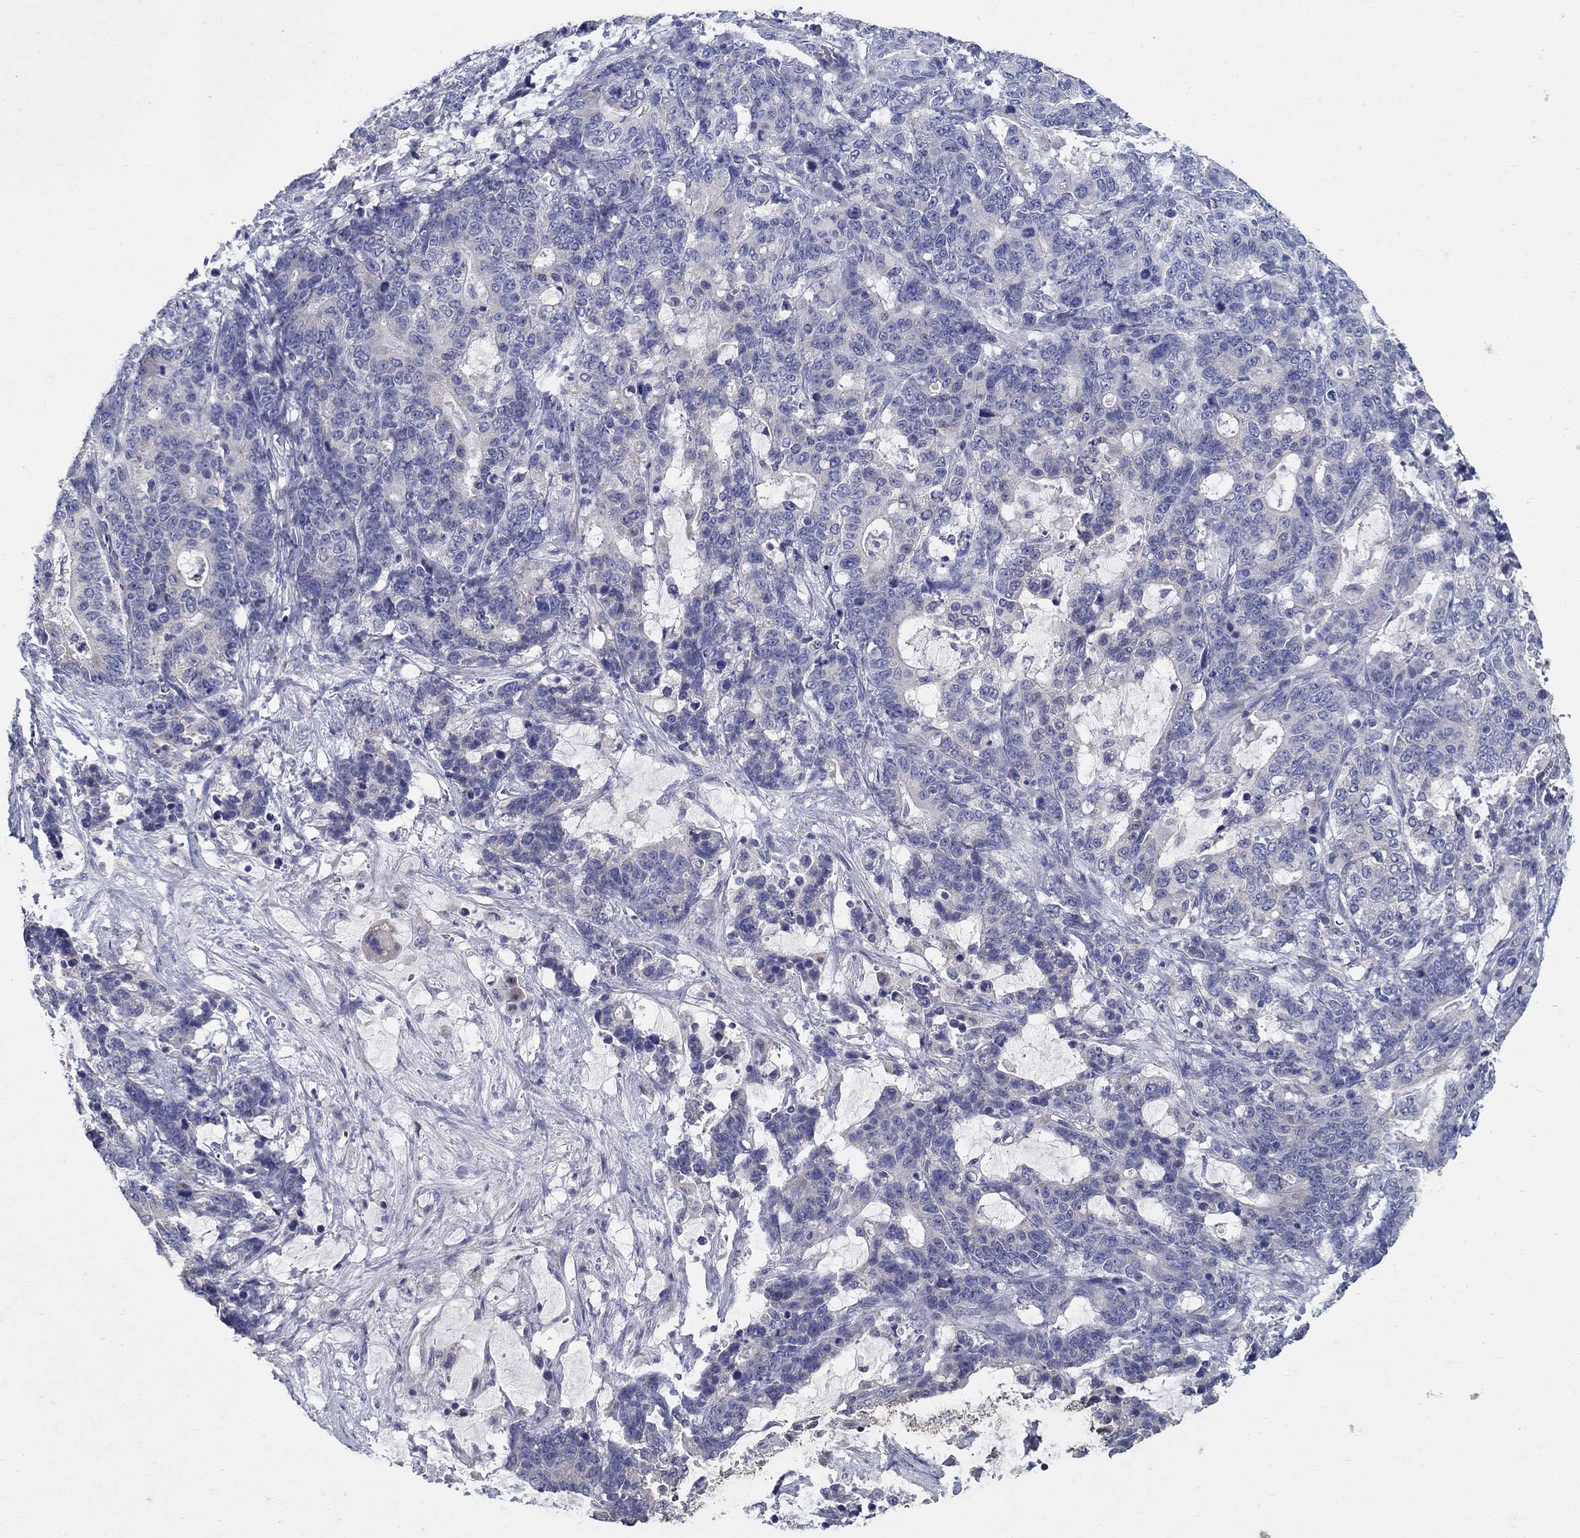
{"staining": {"intensity": "negative", "quantity": "none", "location": "none"}, "tissue": "stomach cancer", "cell_type": "Tumor cells", "image_type": "cancer", "snomed": [{"axis": "morphology", "description": "Normal tissue, NOS"}, {"axis": "morphology", "description": "Adenocarcinoma, NOS"}, {"axis": "topography", "description": "Stomach"}], "caption": "Protein analysis of stomach cancer (adenocarcinoma) reveals no significant positivity in tumor cells. (Stains: DAB immunohistochemistry with hematoxylin counter stain, Microscopy: brightfield microscopy at high magnification).", "gene": "PROZ", "patient": {"sex": "female", "age": 64}}